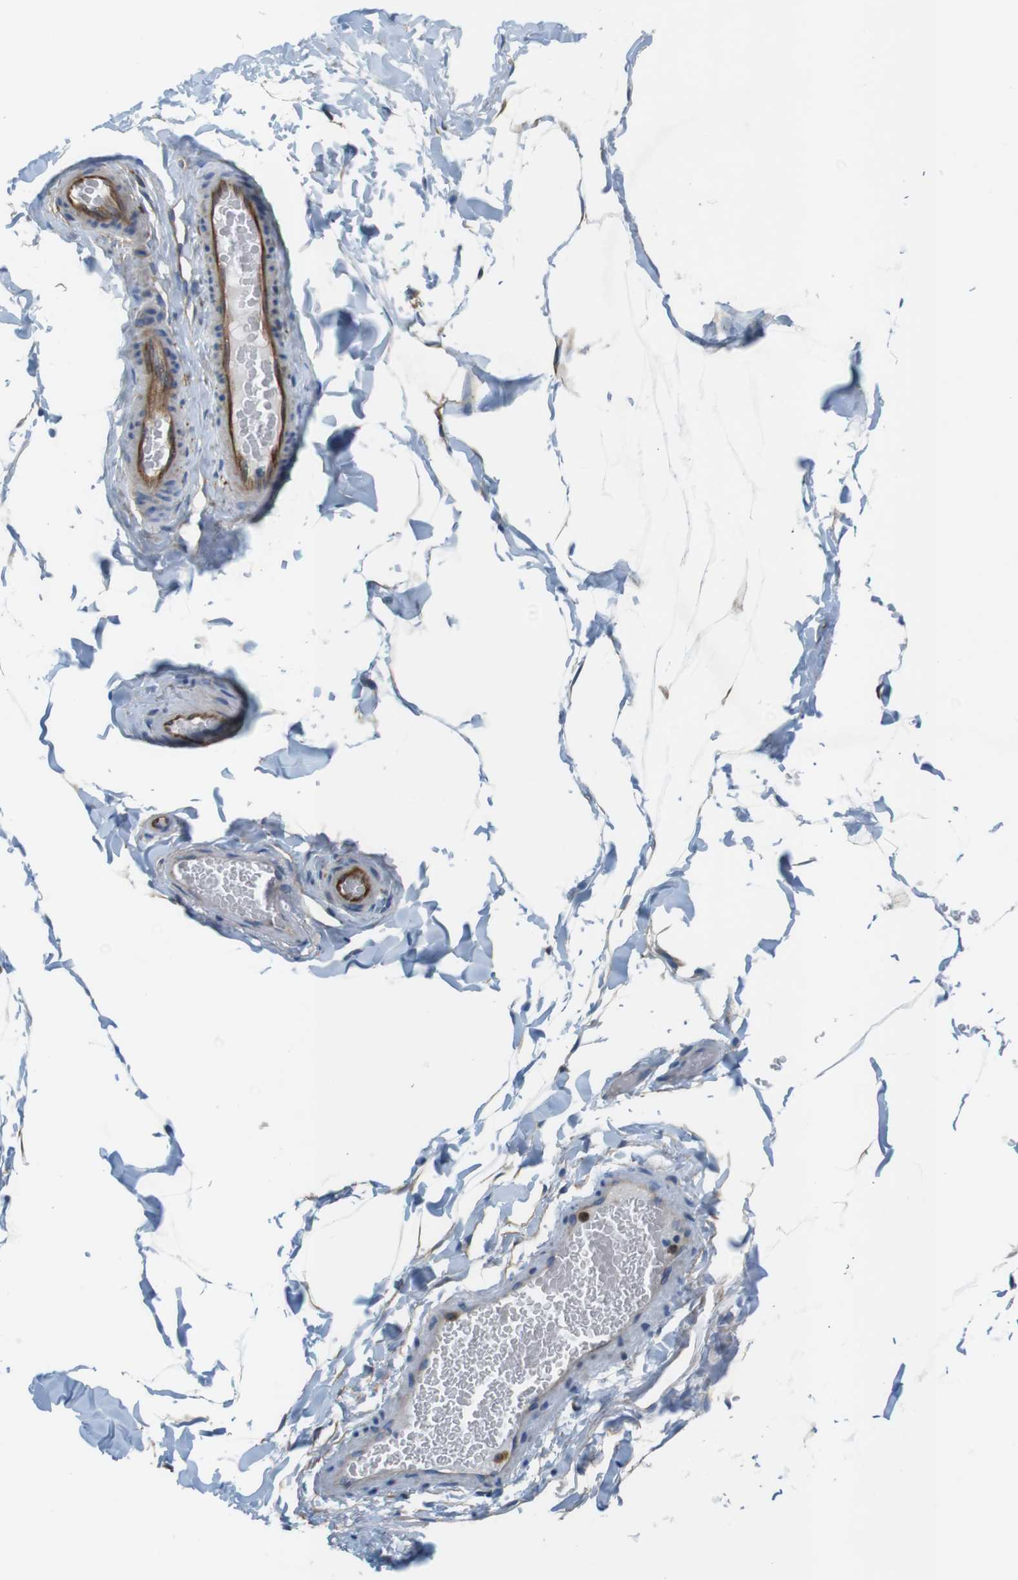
{"staining": {"intensity": "negative", "quantity": "none", "location": "none"}, "tissue": "adipose tissue", "cell_type": "Adipocytes", "image_type": "normal", "snomed": [{"axis": "morphology", "description": "Normal tissue, NOS"}, {"axis": "topography", "description": "Soft tissue"}], "caption": "Immunohistochemistry image of benign adipose tissue: adipose tissue stained with DAB (3,3'-diaminobenzidine) exhibits no significant protein staining in adipocytes.", "gene": "EMP2", "patient": {"sex": "male", "age": 26}}